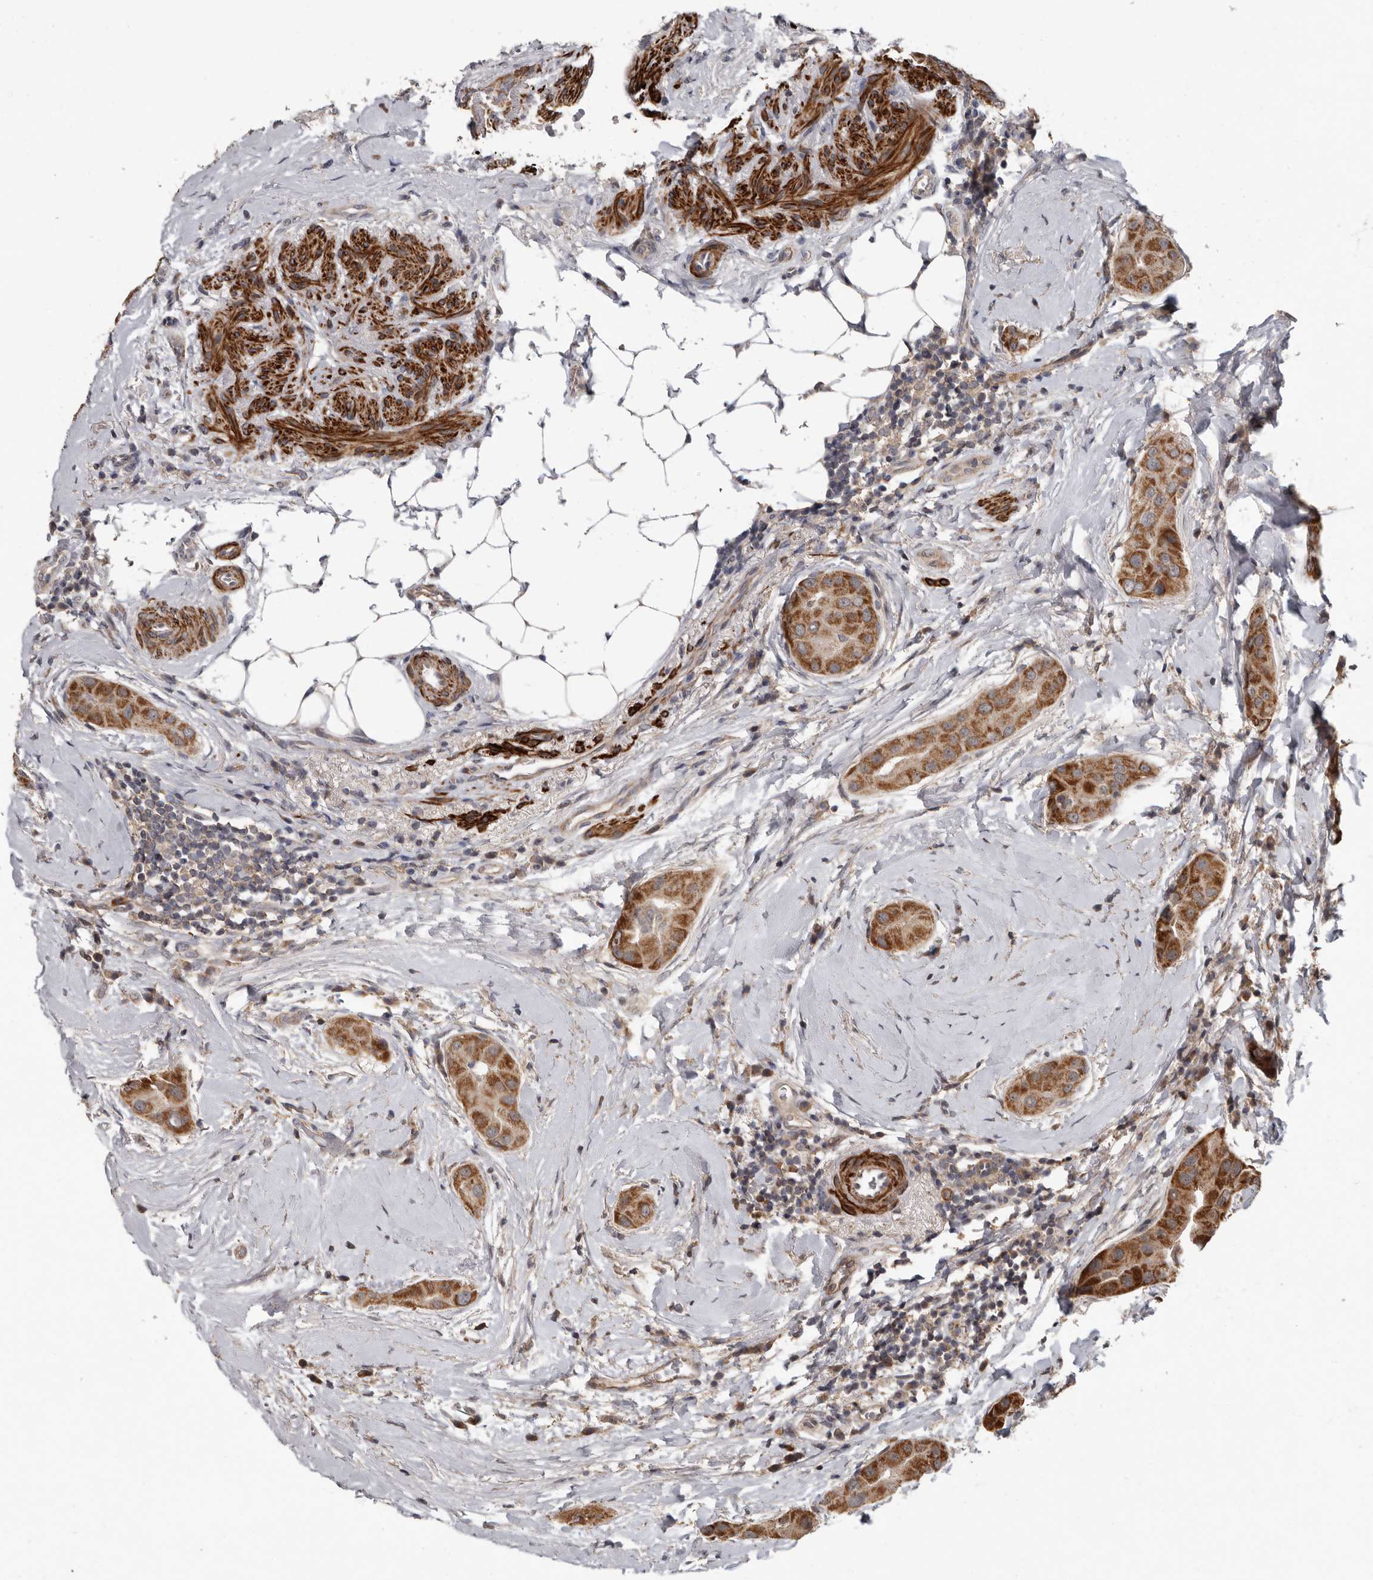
{"staining": {"intensity": "moderate", "quantity": ">75%", "location": "cytoplasmic/membranous"}, "tissue": "thyroid cancer", "cell_type": "Tumor cells", "image_type": "cancer", "snomed": [{"axis": "morphology", "description": "Papillary adenocarcinoma, NOS"}, {"axis": "topography", "description": "Thyroid gland"}], "caption": "DAB (3,3'-diaminobenzidine) immunohistochemical staining of papillary adenocarcinoma (thyroid) exhibits moderate cytoplasmic/membranous protein staining in about >75% of tumor cells. The protein is shown in brown color, while the nuclei are stained blue.", "gene": "FGFR4", "patient": {"sex": "male", "age": 33}}